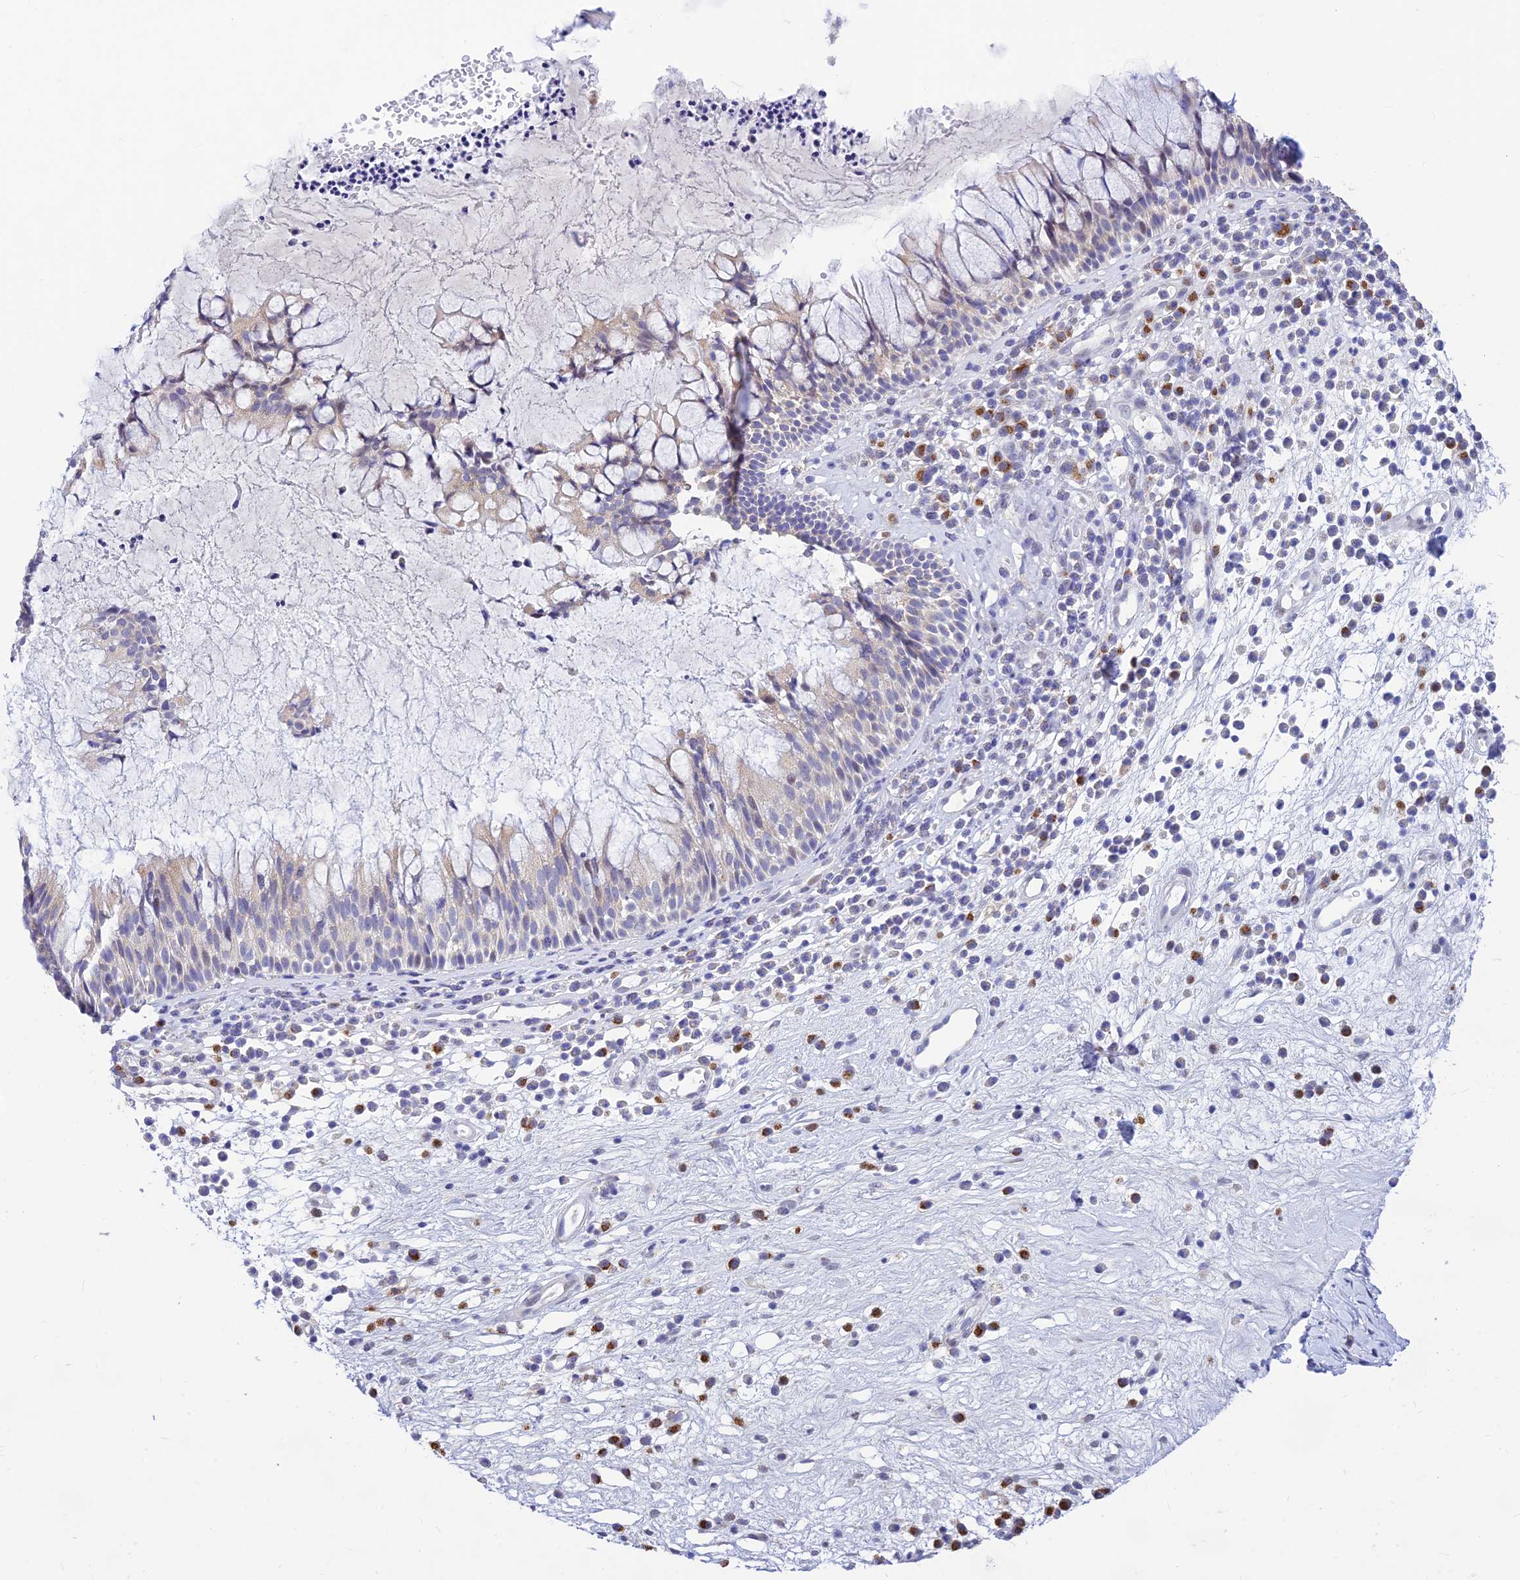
{"staining": {"intensity": "weak", "quantity": "25%-75%", "location": "cytoplasmic/membranous"}, "tissue": "nasopharynx", "cell_type": "Respiratory epithelial cells", "image_type": "normal", "snomed": [{"axis": "morphology", "description": "Normal tissue, NOS"}, {"axis": "morphology", "description": "Inflammation, NOS"}, {"axis": "topography", "description": "Nasopharynx"}], "caption": "Weak cytoplasmic/membranous protein expression is seen in about 25%-75% of respiratory epithelial cells in nasopharynx.", "gene": "INKA1", "patient": {"sex": "male", "age": 70}}